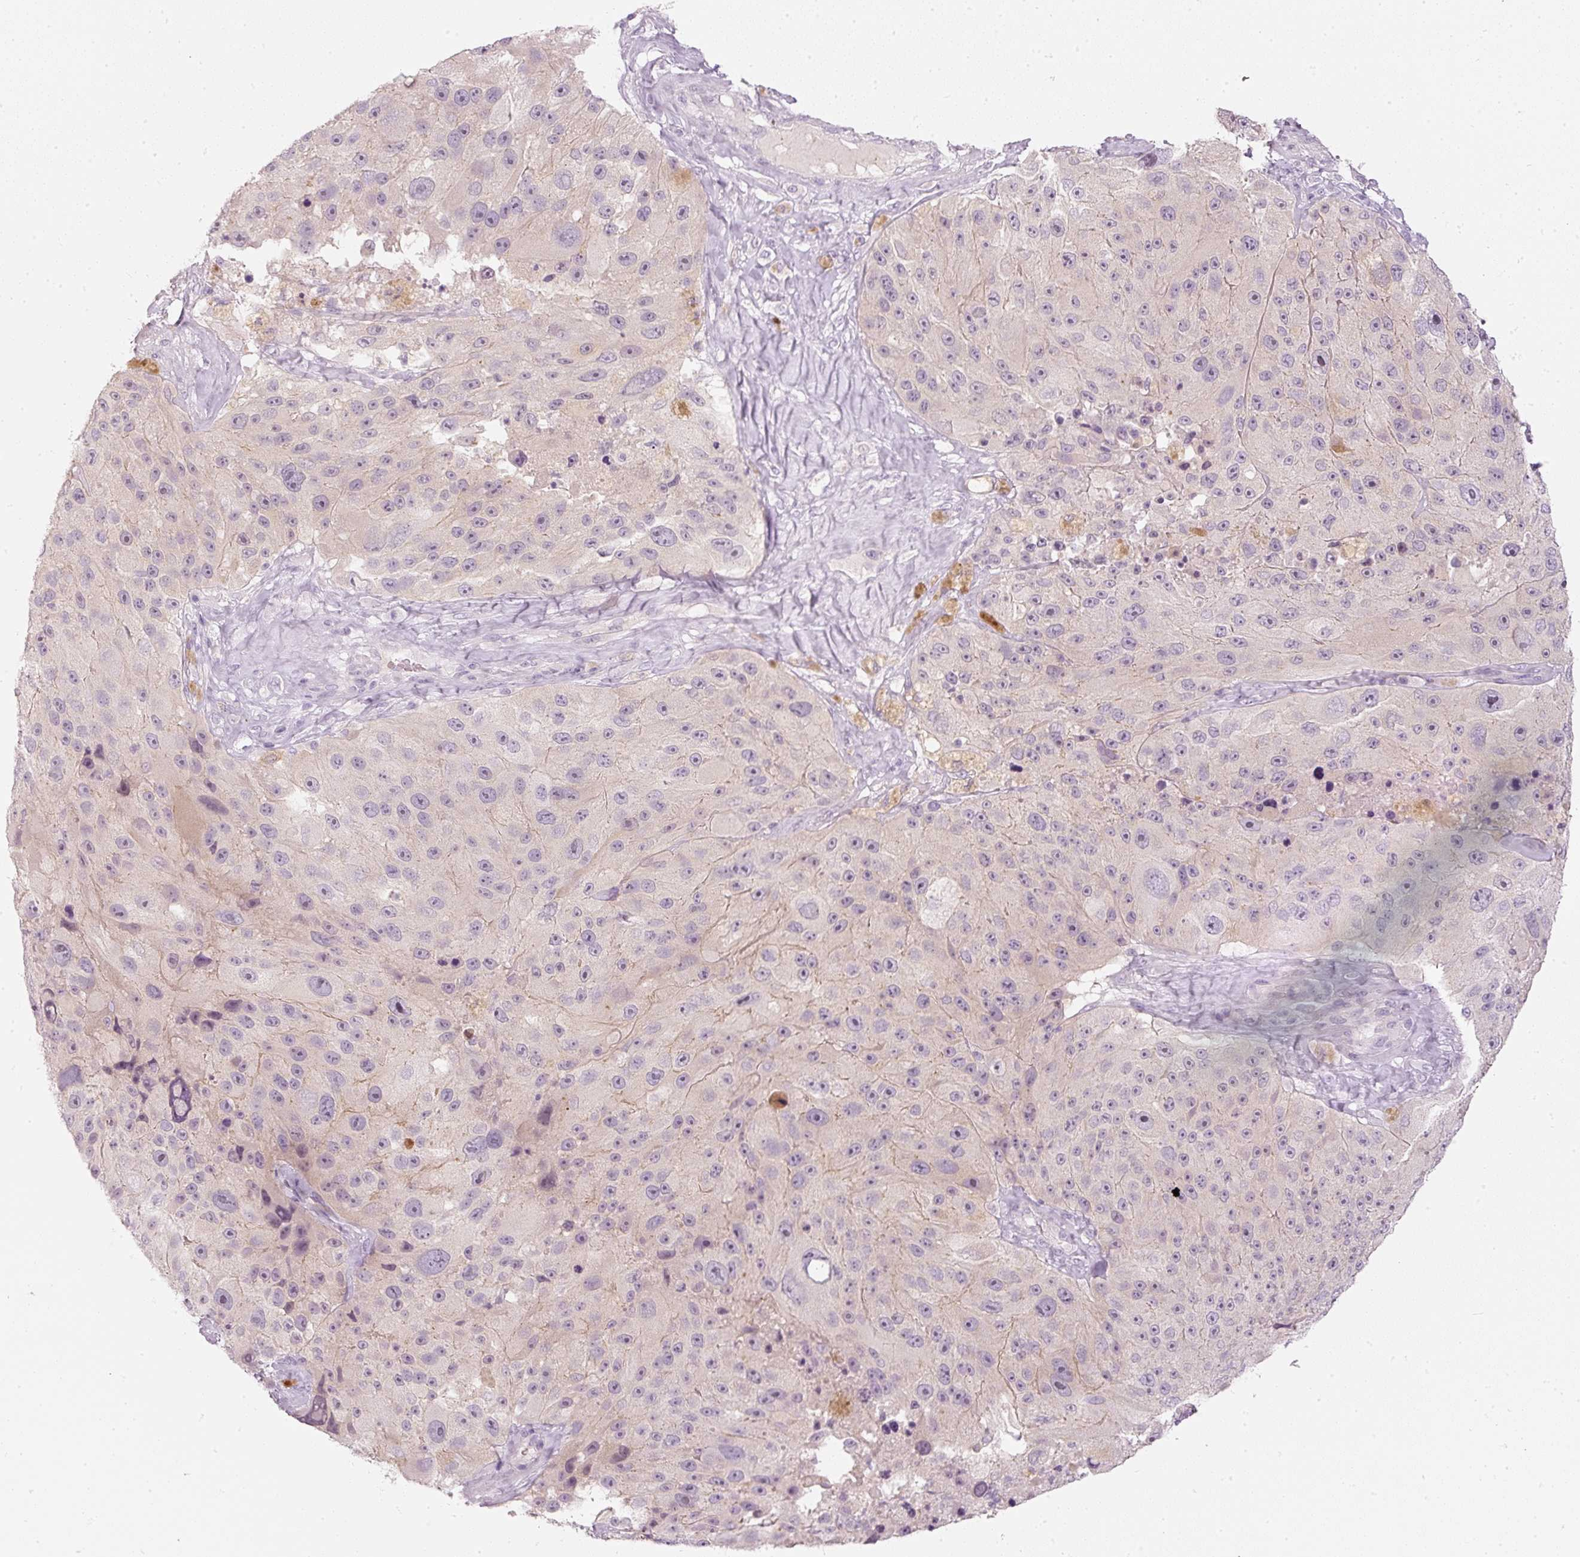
{"staining": {"intensity": "negative", "quantity": "none", "location": "none"}, "tissue": "melanoma", "cell_type": "Tumor cells", "image_type": "cancer", "snomed": [{"axis": "morphology", "description": "Malignant melanoma, Metastatic site"}, {"axis": "topography", "description": "Lymph node"}], "caption": "The micrograph demonstrates no staining of tumor cells in melanoma.", "gene": "LECT2", "patient": {"sex": "male", "age": 62}}